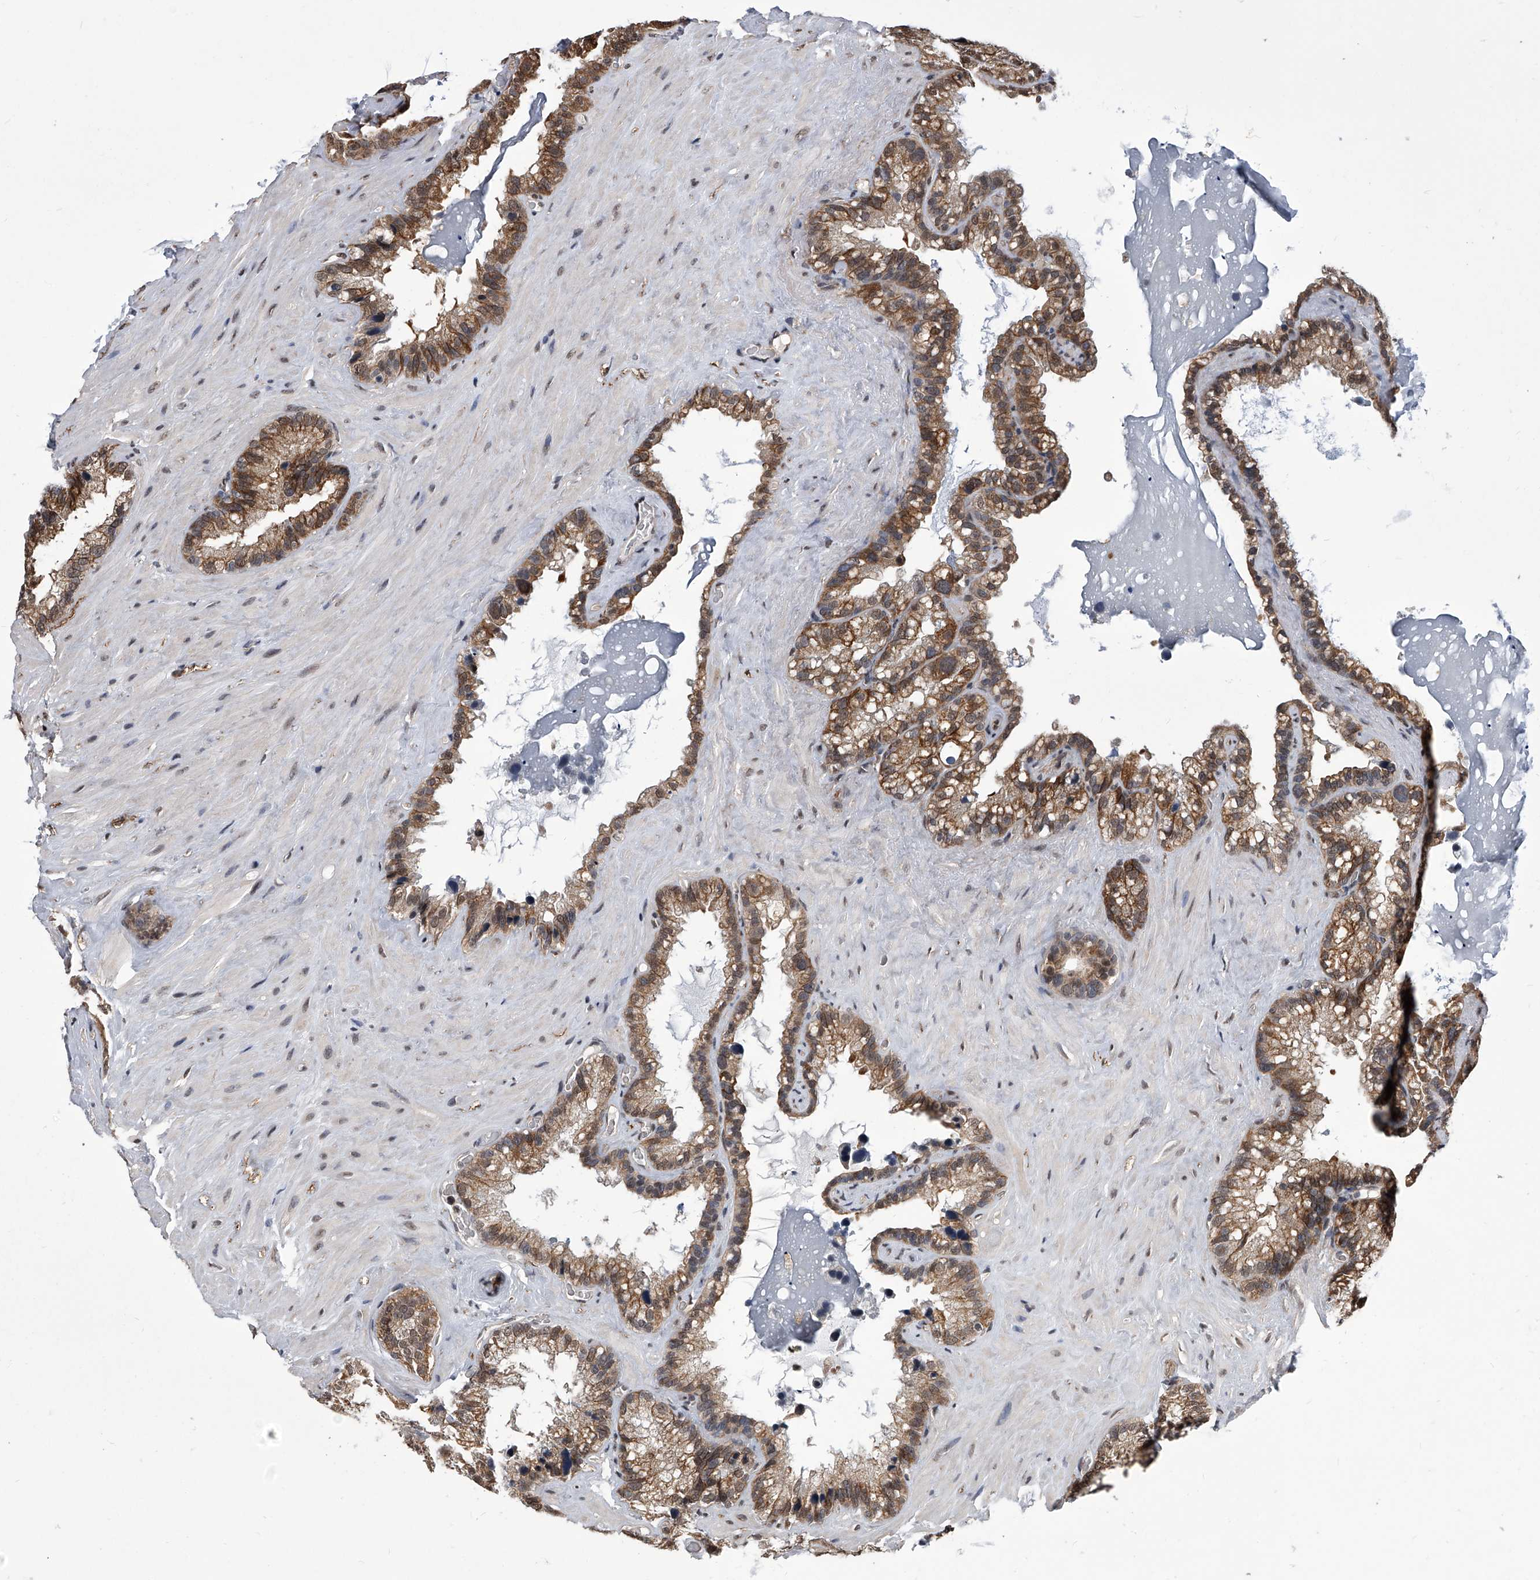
{"staining": {"intensity": "moderate", "quantity": ">75%", "location": "cytoplasmic/membranous,nuclear"}, "tissue": "seminal vesicle", "cell_type": "Glandular cells", "image_type": "normal", "snomed": [{"axis": "morphology", "description": "Normal tissue, NOS"}, {"axis": "topography", "description": "Prostate"}, {"axis": "topography", "description": "Seminal veicle"}], "caption": "An immunohistochemistry (IHC) histopathology image of normal tissue is shown. Protein staining in brown labels moderate cytoplasmic/membranous,nuclear positivity in seminal vesicle within glandular cells.", "gene": "ZNF76", "patient": {"sex": "male", "age": 68}}